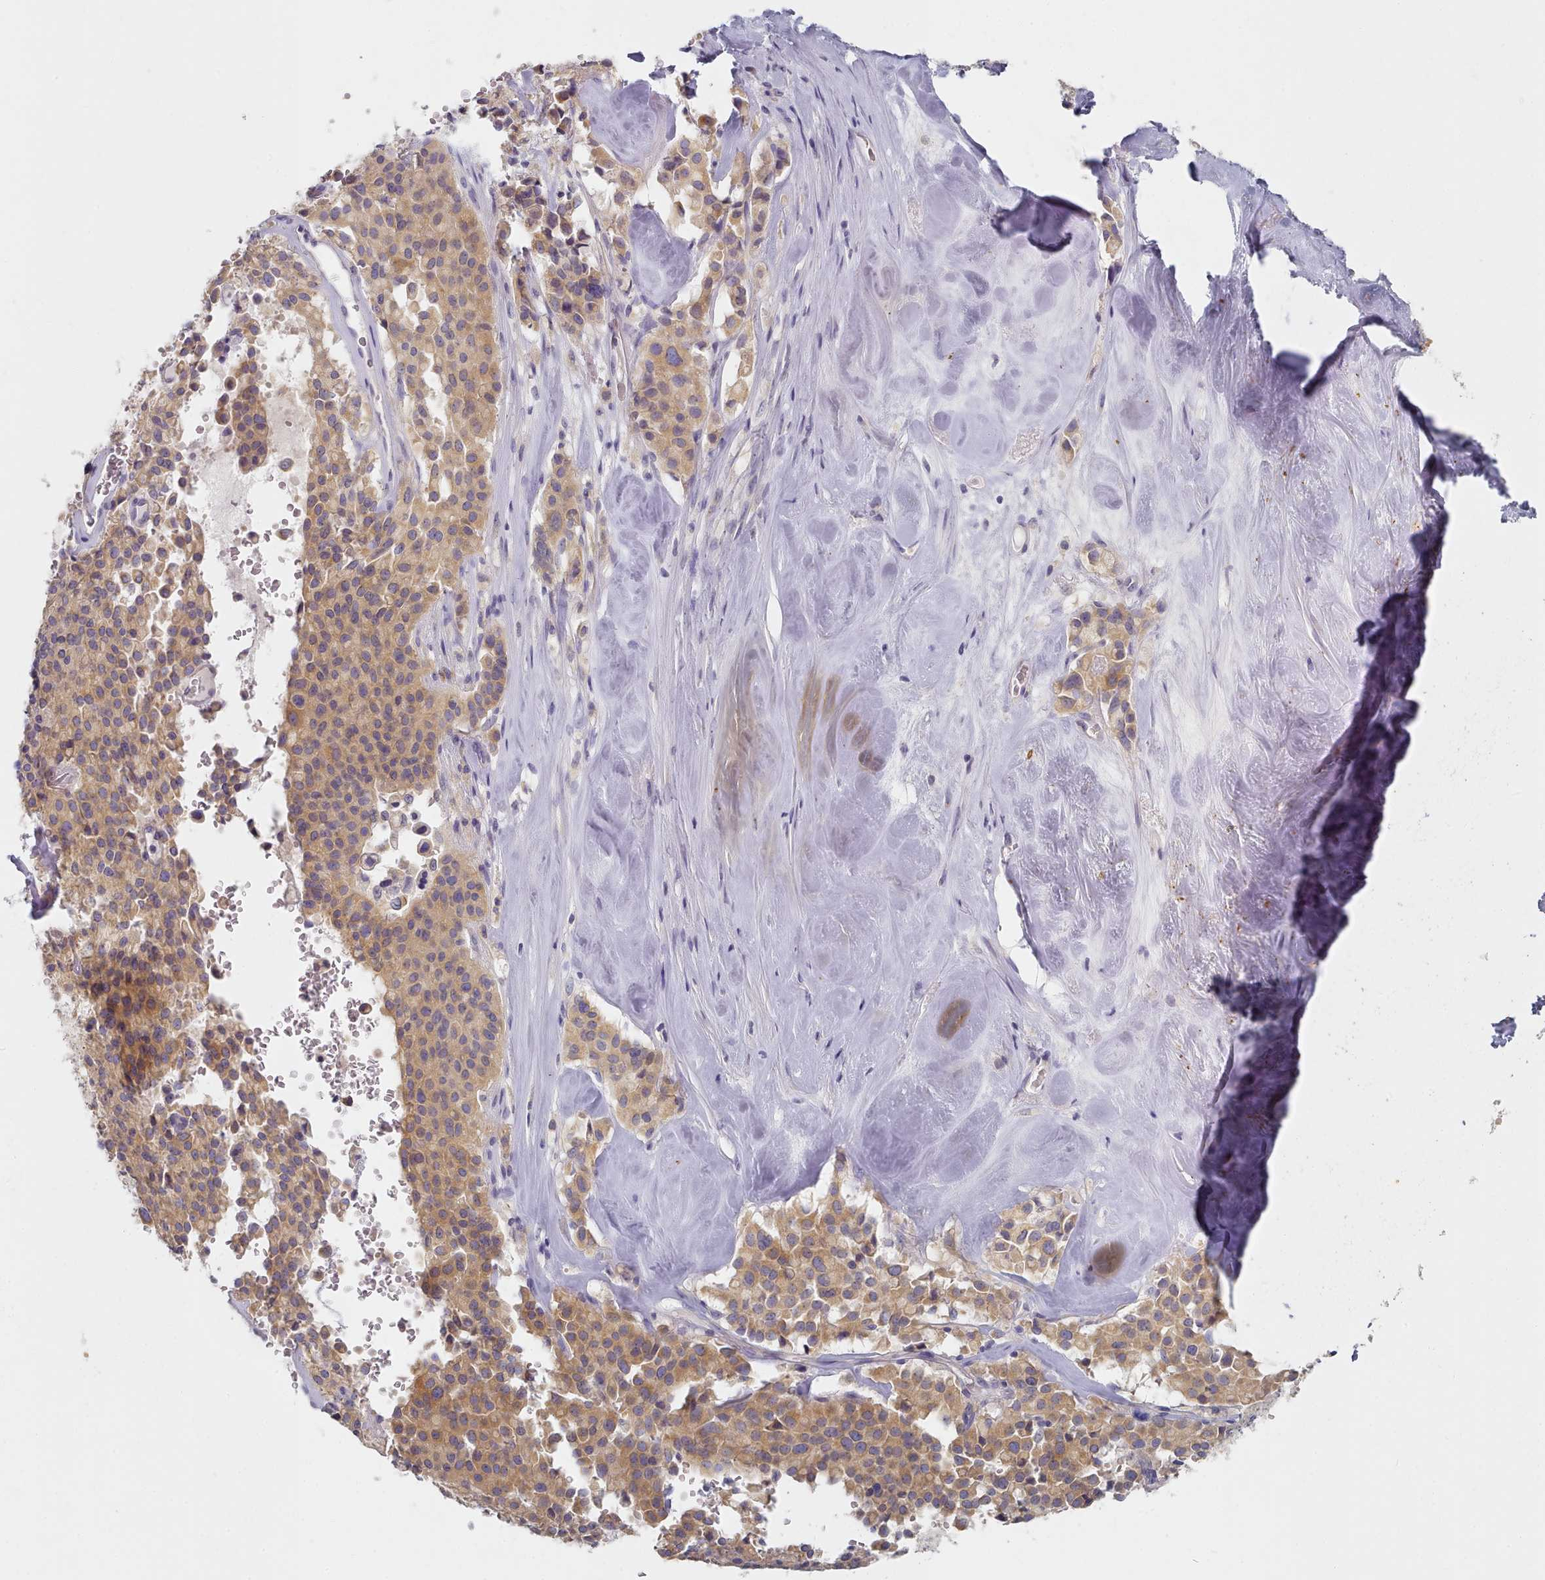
{"staining": {"intensity": "moderate", "quantity": ">75%", "location": "cytoplasmic/membranous"}, "tissue": "pancreatic cancer", "cell_type": "Tumor cells", "image_type": "cancer", "snomed": [{"axis": "morphology", "description": "Adenocarcinoma, NOS"}, {"axis": "topography", "description": "Pancreas"}], "caption": "Immunohistochemistry of human pancreatic cancer displays medium levels of moderate cytoplasmic/membranous staining in approximately >75% of tumor cells.", "gene": "TYW1B", "patient": {"sex": "male", "age": 65}}